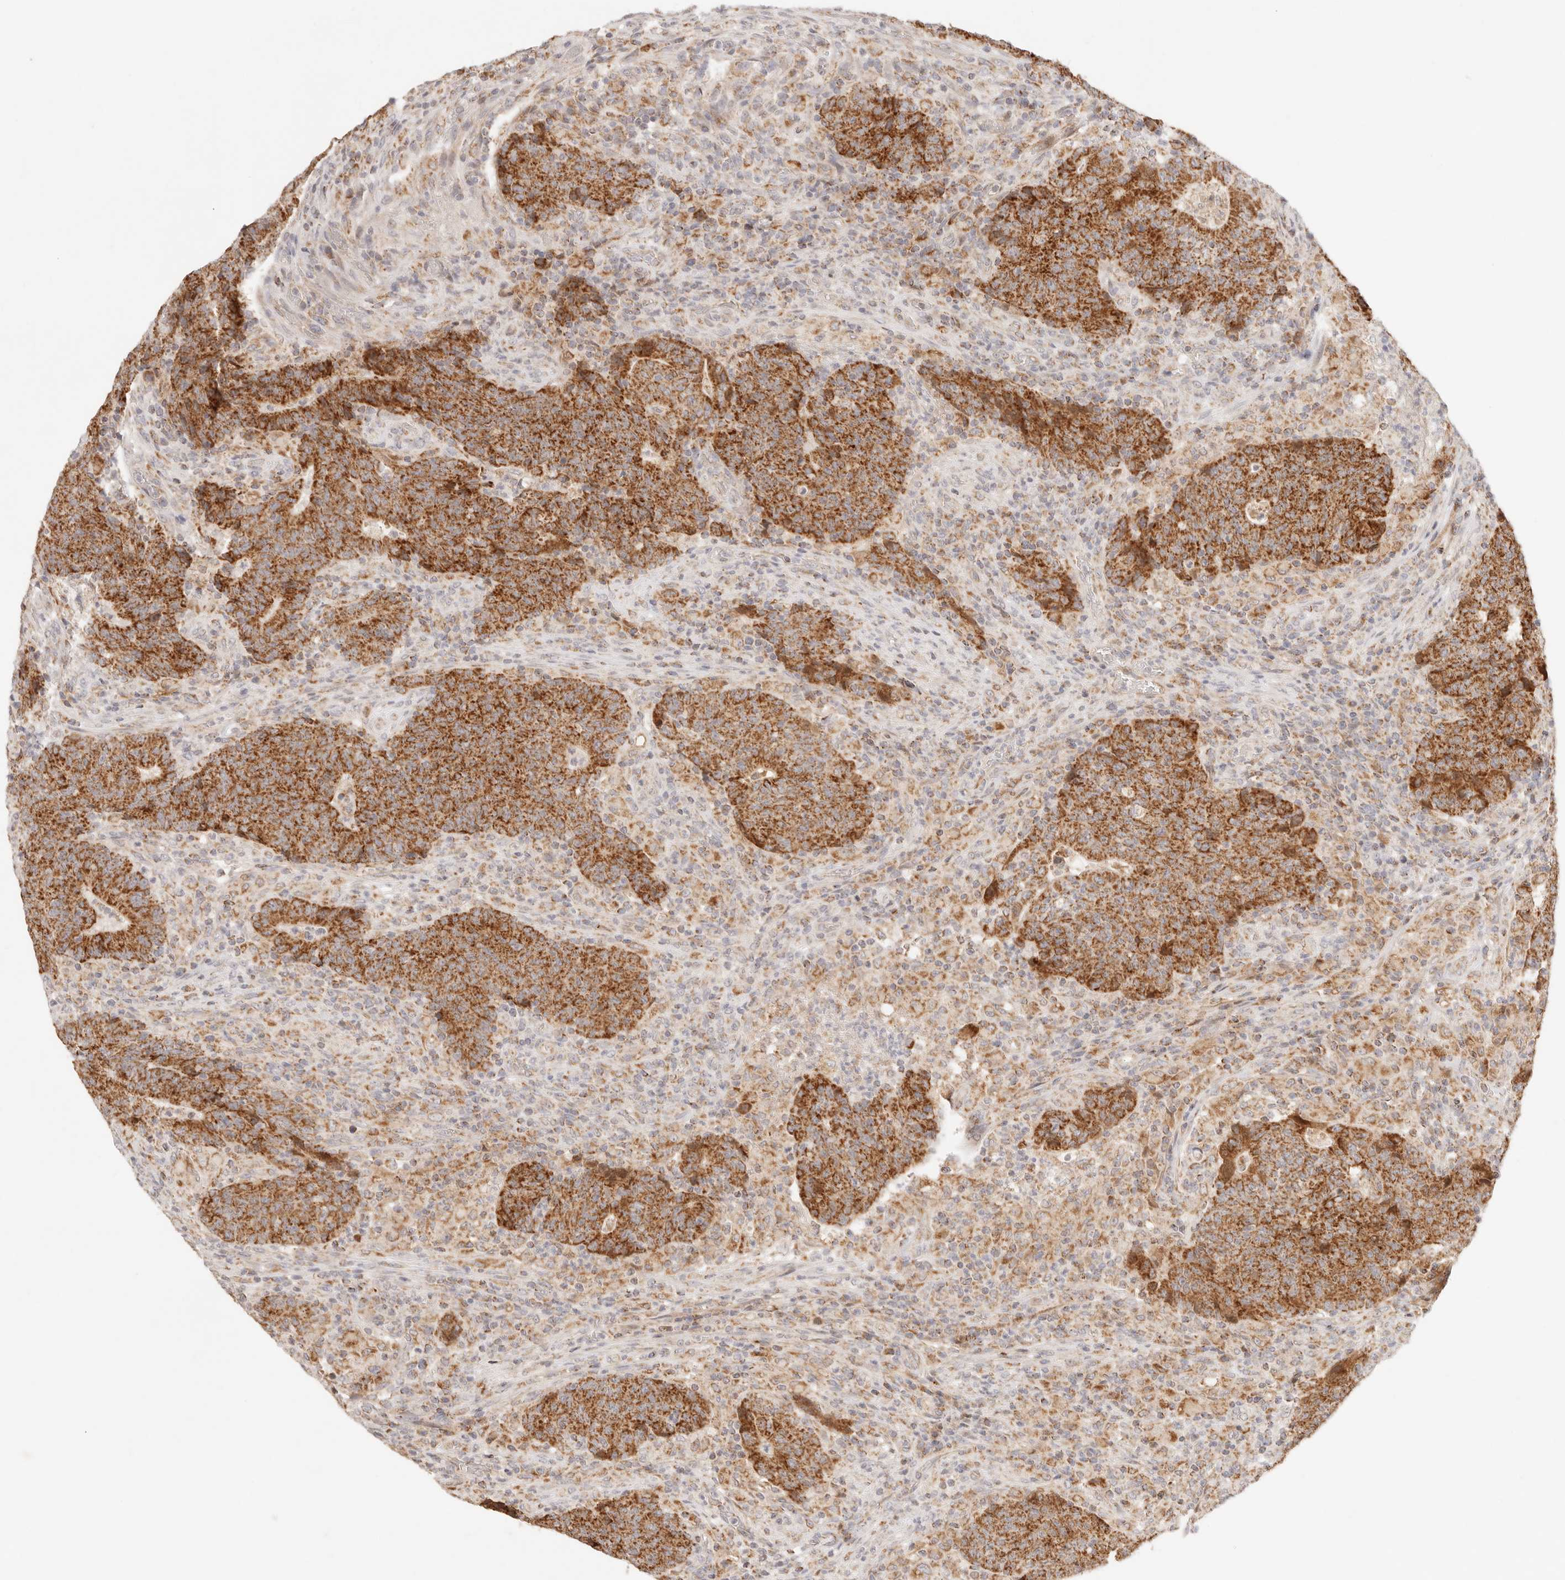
{"staining": {"intensity": "strong", "quantity": ">75%", "location": "cytoplasmic/membranous"}, "tissue": "colorectal cancer", "cell_type": "Tumor cells", "image_type": "cancer", "snomed": [{"axis": "morphology", "description": "Adenocarcinoma, NOS"}, {"axis": "topography", "description": "Colon"}], "caption": "This is a histology image of immunohistochemistry staining of adenocarcinoma (colorectal), which shows strong positivity in the cytoplasmic/membranous of tumor cells.", "gene": "COA6", "patient": {"sex": "female", "age": 75}}